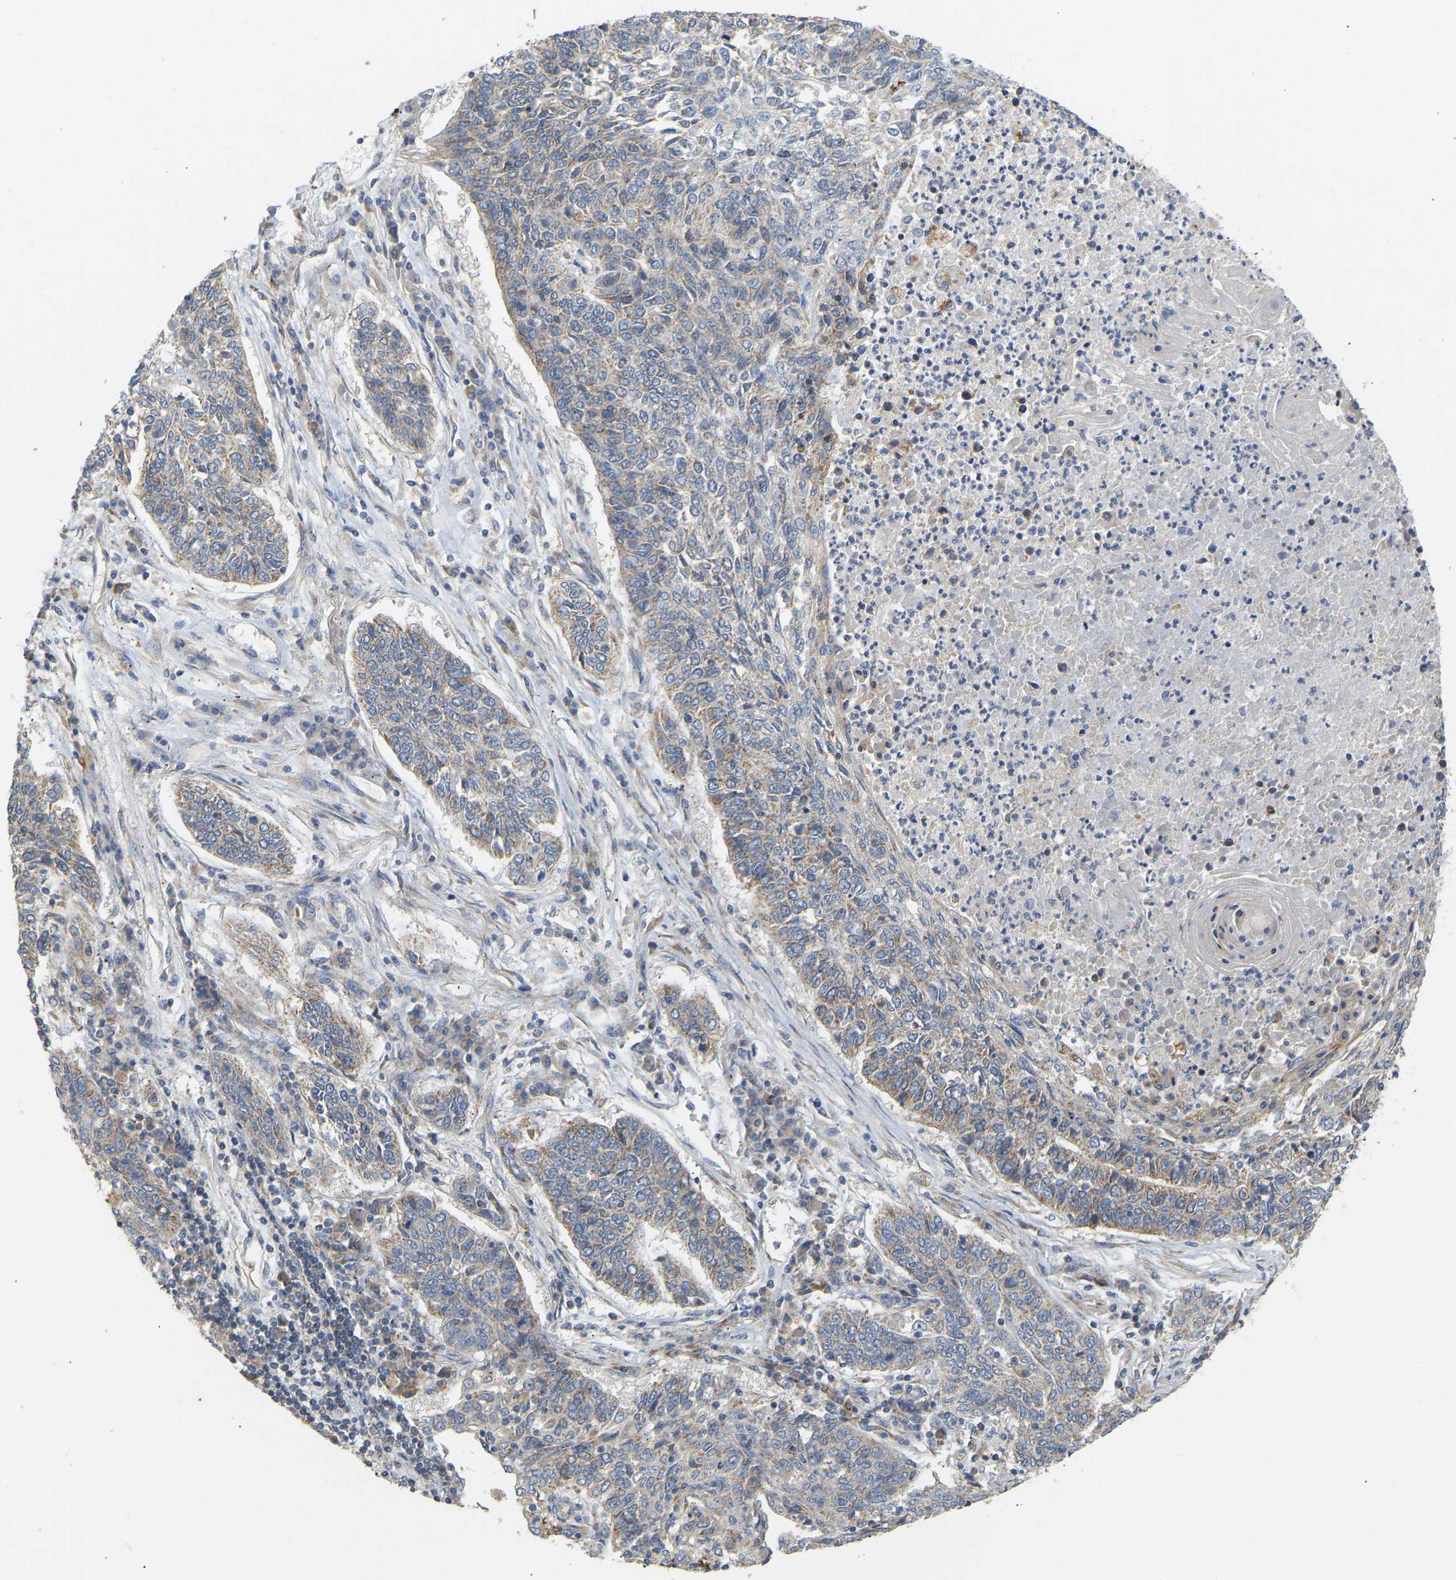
{"staining": {"intensity": "weak", "quantity": "25%-75%", "location": "cytoplasmic/membranous"}, "tissue": "lung cancer", "cell_type": "Tumor cells", "image_type": "cancer", "snomed": [{"axis": "morphology", "description": "Normal tissue, NOS"}, {"axis": "morphology", "description": "Squamous cell carcinoma, NOS"}, {"axis": "topography", "description": "Cartilage tissue"}, {"axis": "topography", "description": "Bronchus"}, {"axis": "topography", "description": "Lung"}], "caption": "IHC histopathology image of neoplastic tissue: human squamous cell carcinoma (lung) stained using immunohistochemistry (IHC) reveals low levels of weak protein expression localized specifically in the cytoplasmic/membranous of tumor cells, appearing as a cytoplasmic/membranous brown color.", "gene": "HACD2", "patient": {"sex": "female", "age": 49}}